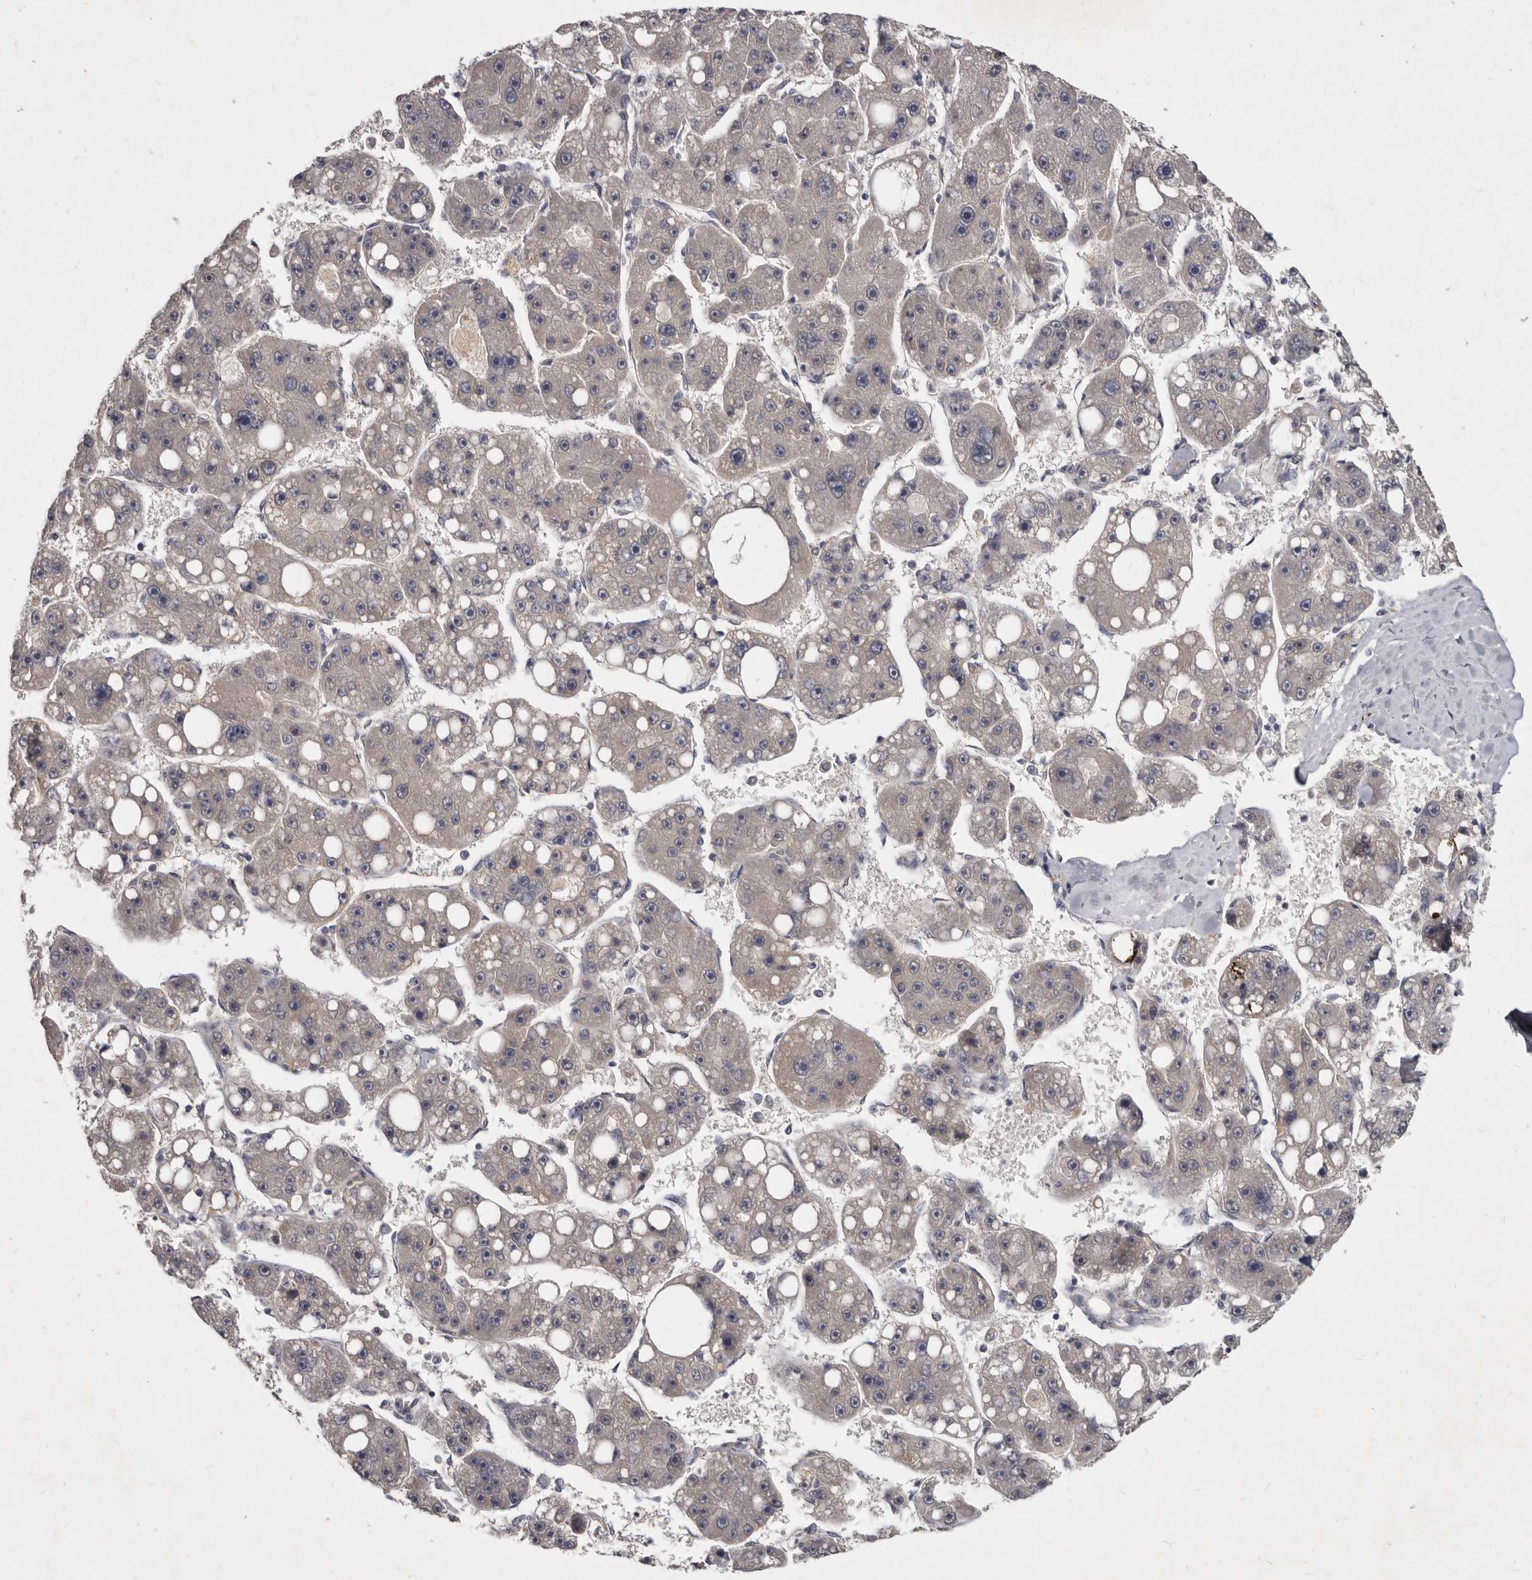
{"staining": {"intensity": "negative", "quantity": "none", "location": "none"}, "tissue": "liver cancer", "cell_type": "Tumor cells", "image_type": "cancer", "snomed": [{"axis": "morphology", "description": "Carcinoma, Hepatocellular, NOS"}, {"axis": "topography", "description": "Liver"}], "caption": "Protein analysis of liver hepatocellular carcinoma shows no significant positivity in tumor cells. The staining was performed using DAB (3,3'-diaminobenzidine) to visualize the protein expression in brown, while the nuclei were stained in blue with hematoxylin (Magnification: 20x).", "gene": "SLC22A1", "patient": {"sex": "female", "age": 61}}